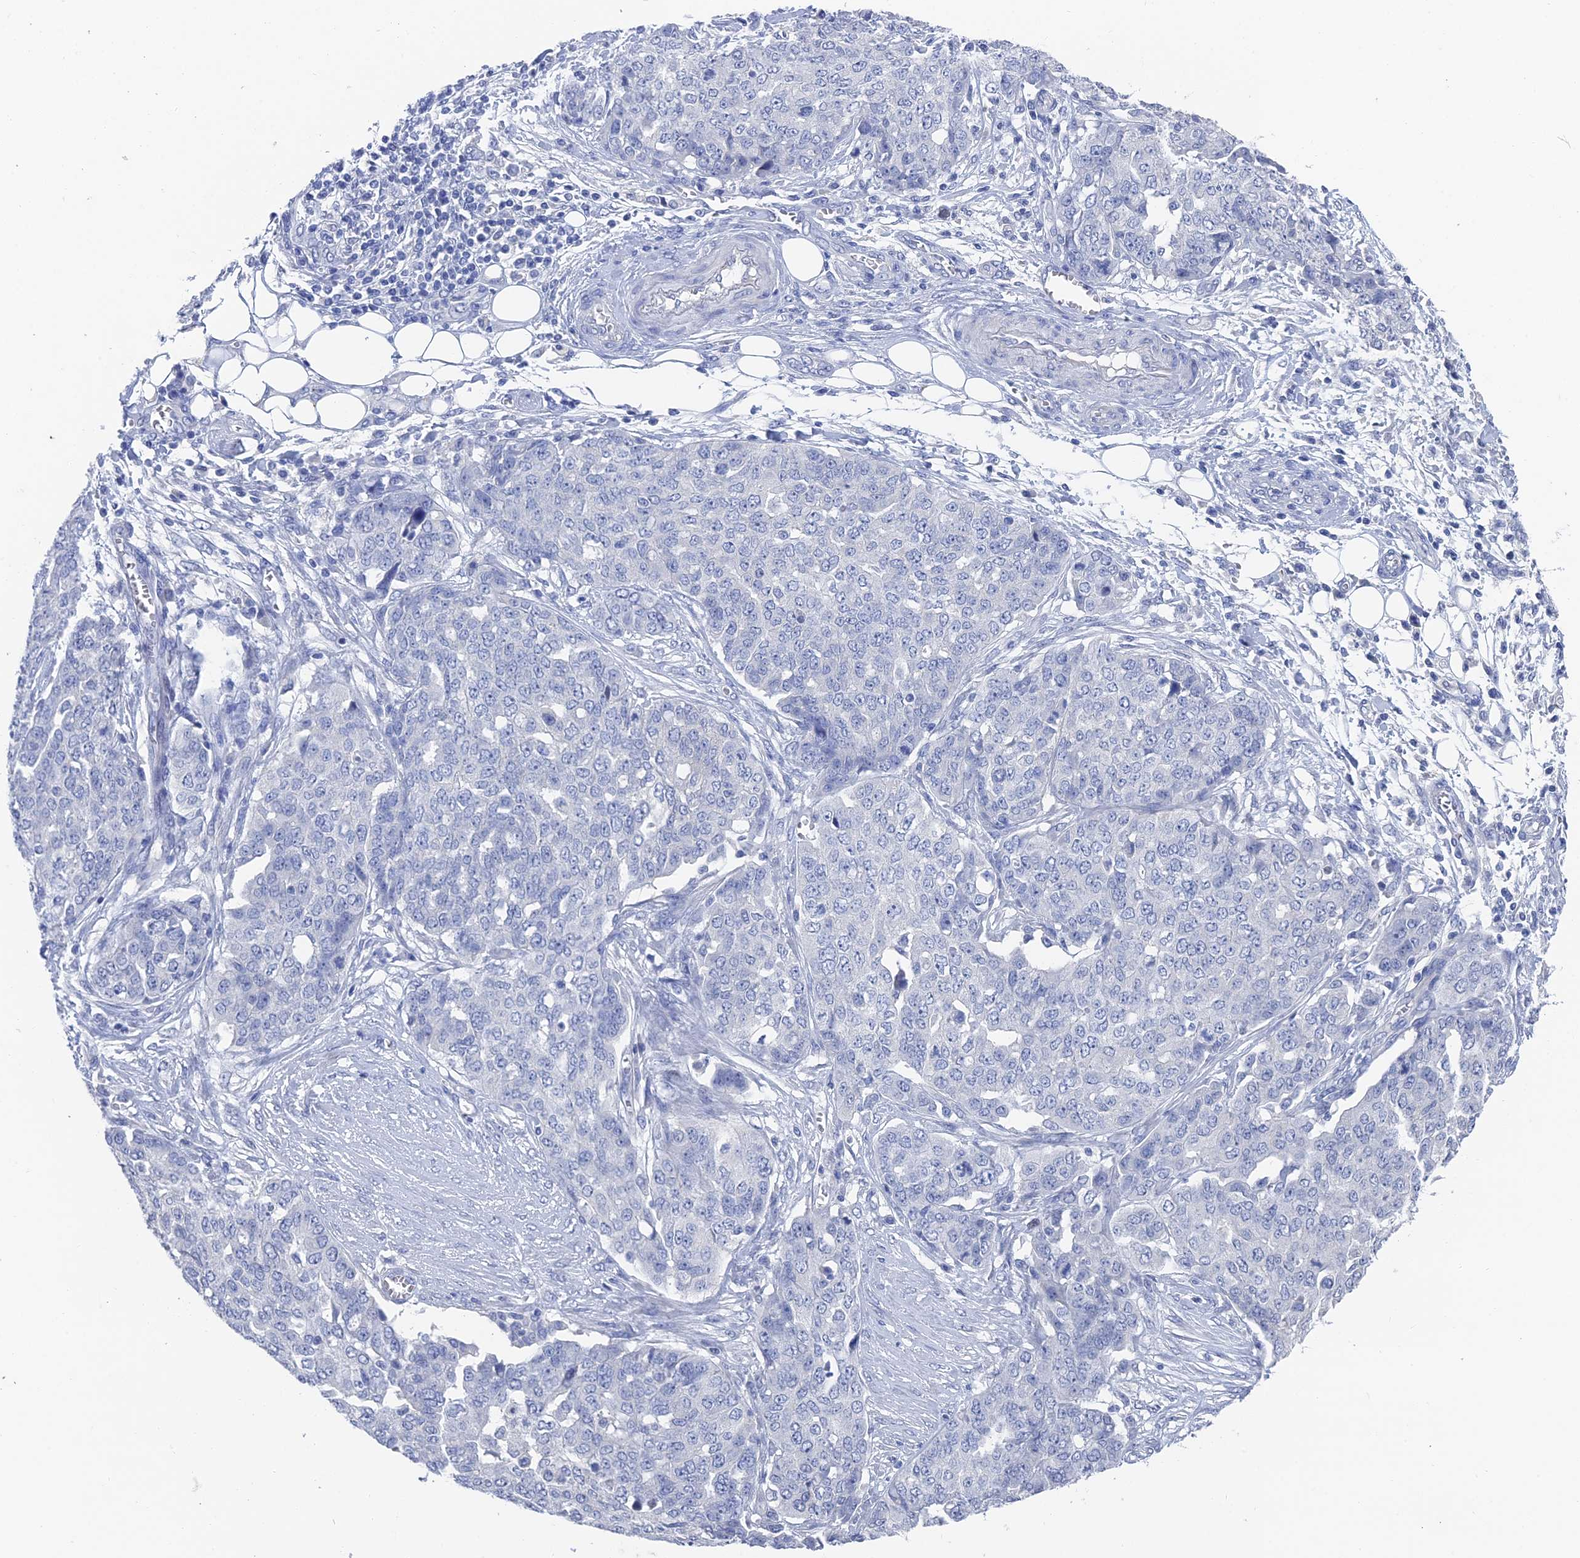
{"staining": {"intensity": "negative", "quantity": "none", "location": "none"}, "tissue": "ovarian cancer", "cell_type": "Tumor cells", "image_type": "cancer", "snomed": [{"axis": "morphology", "description": "Cystadenocarcinoma, serous, NOS"}, {"axis": "topography", "description": "Soft tissue"}, {"axis": "topography", "description": "Ovary"}], "caption": "There is no significant expression in tumor cells of ovarian cancer.", "gene": "GFAP", "patient": {"sex": "female", "age": 57}}